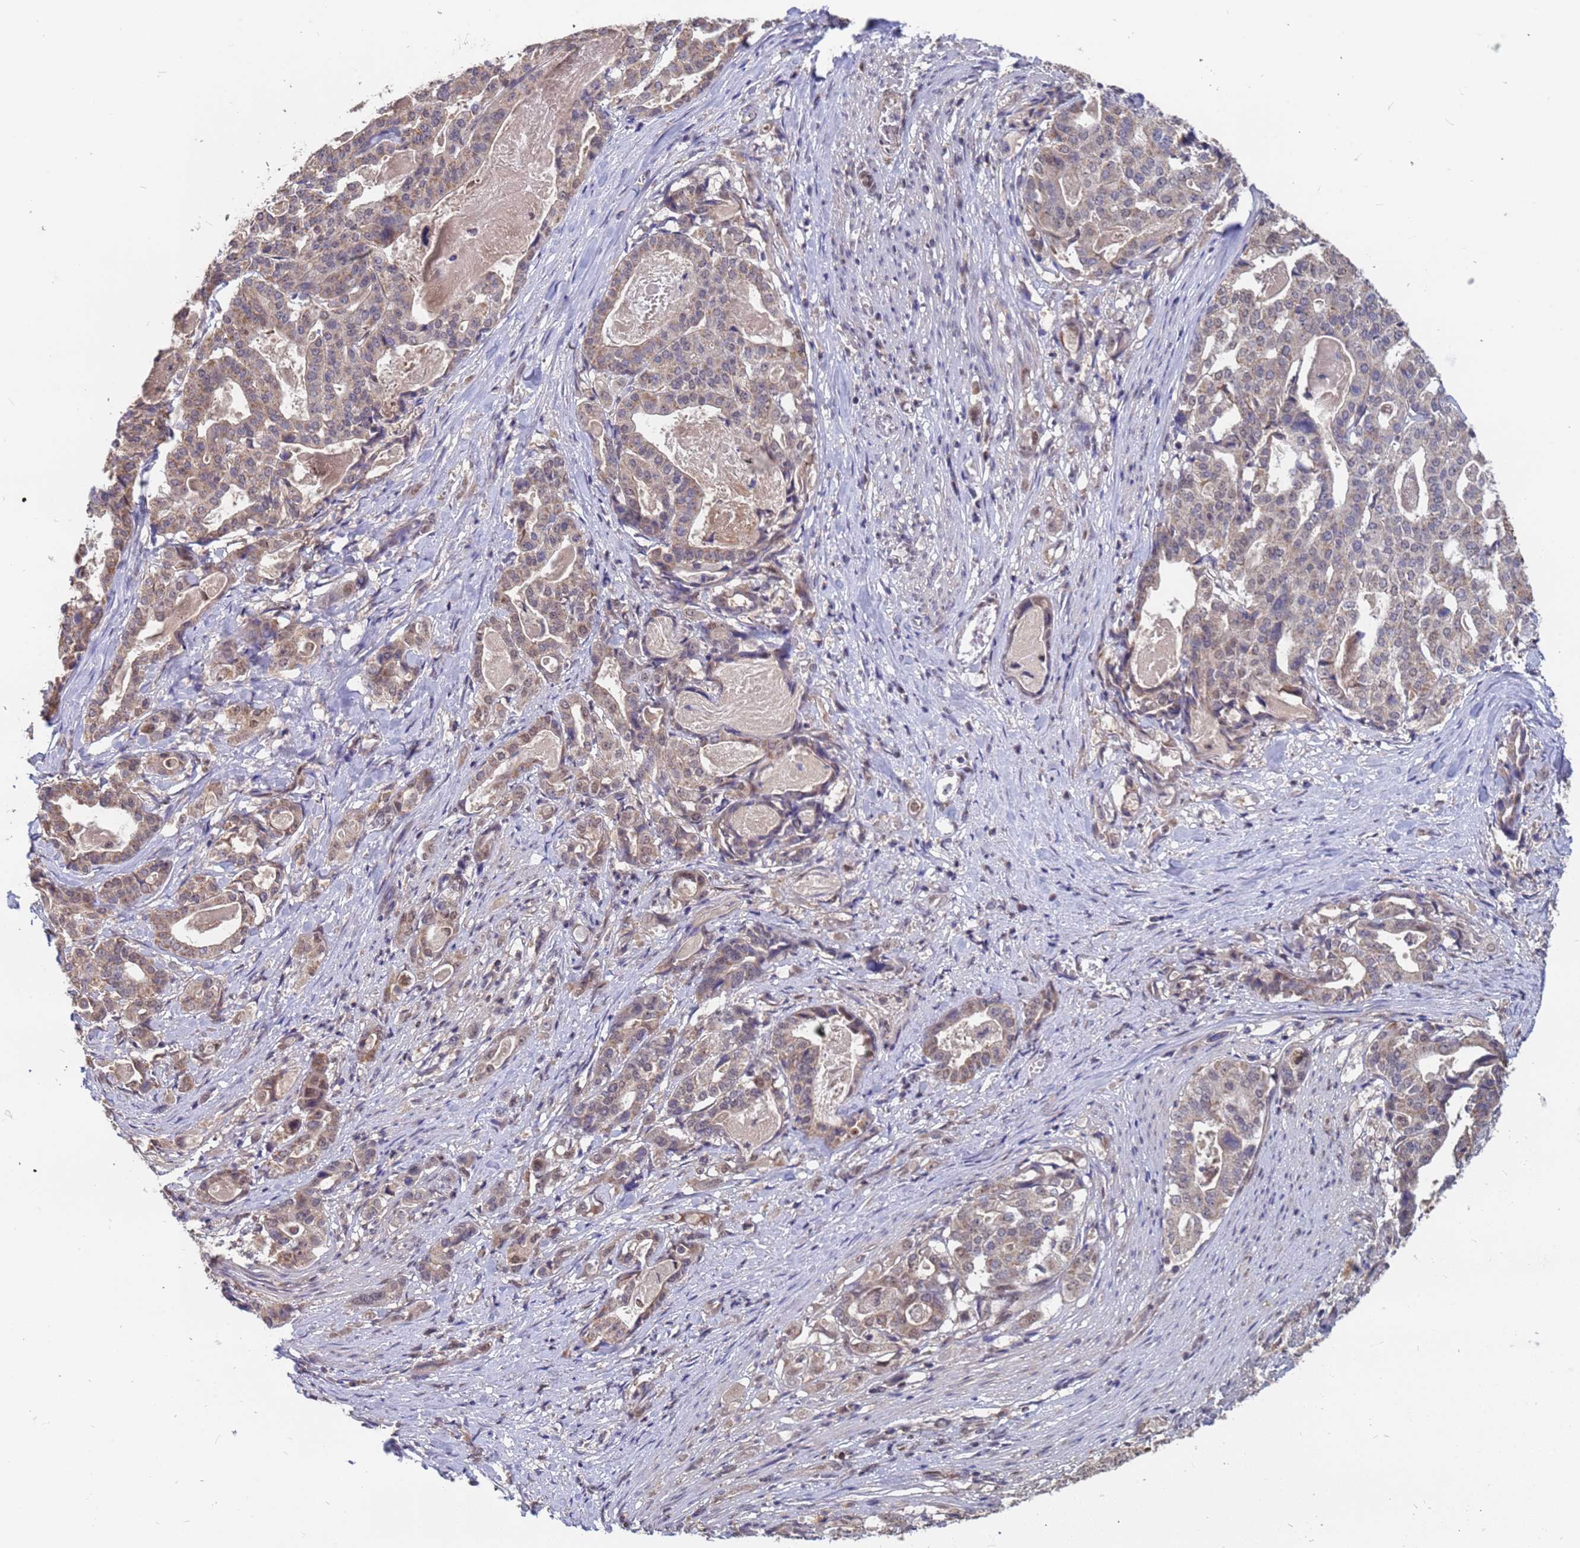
{"staining": {"intensity": "weak", "quantity": "<25%", "location": "cytoplasmic/membranous"}, "tissue": "stomach cancer", "cell_type": "Tumor cells", "image_type": "cancer", "snomed": [{"axis": "morphology", "description": "Adenocarcinoma, NOS"}, {"axis": "topography", "description": "Stomach"}], "caption": "Immunohistochemistry (IHC) photomicrograph of human stomach cancer stained for a protein (brown), which exhibits no expression in tumor cells. (DAB immunohistochemistry with hematoxylin counter stain).", "gene": "DENND2B", "patient": {"sex": "male", "age": 48}}